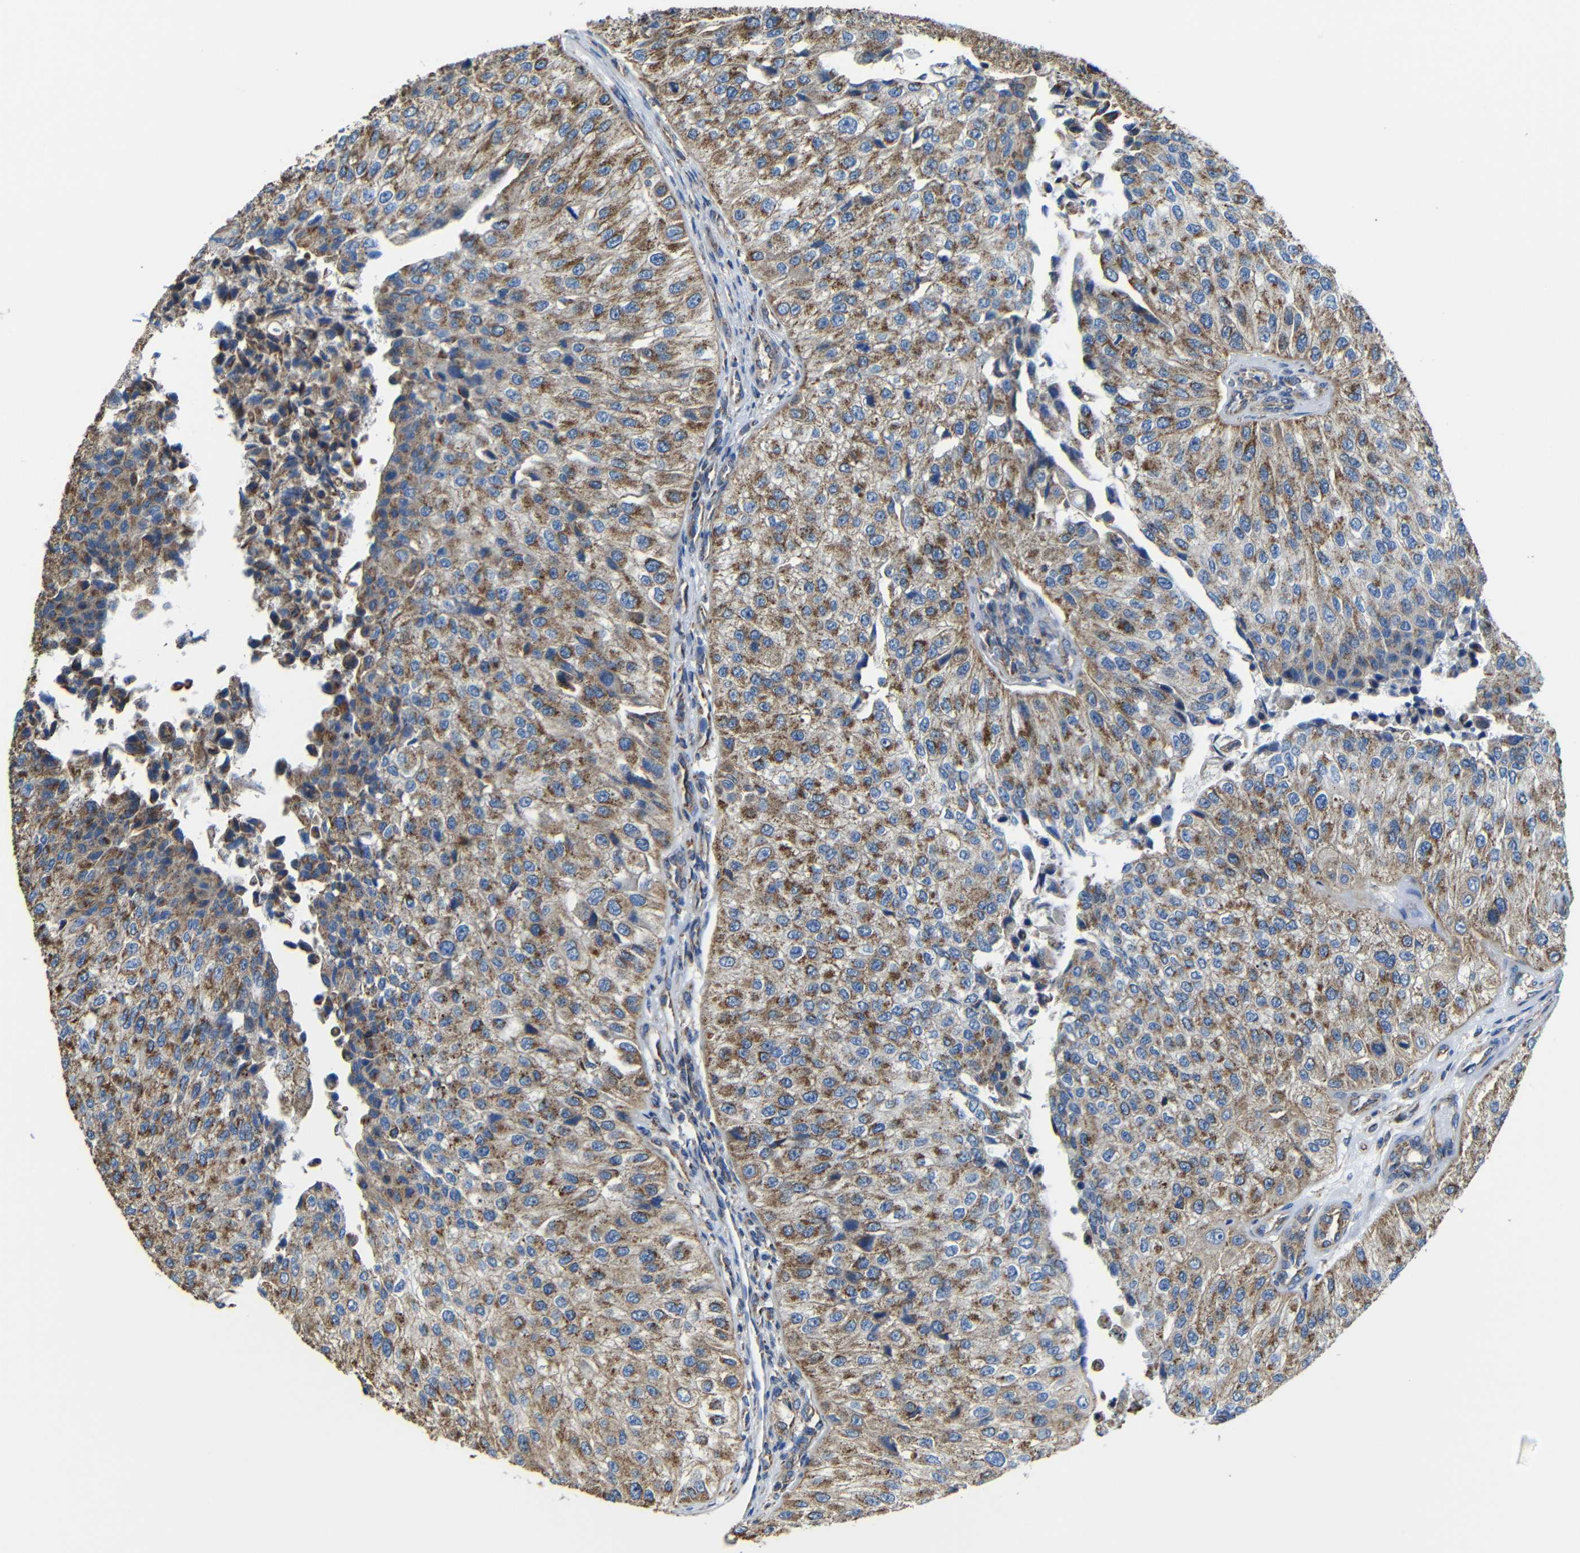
{"staining": {"intensity": "strong", "quantity": ">75%", "location": "cytoplasmic/membranous"}, "tissue": "urothelial cancer", "cell_type": "Tumor cells", "image_type": "cancer", "snomed": [{"axis": "morphology", "description": "Urothelial carcinoma, High grade"}, {"axis": "topography", "description": "Kidney"}, {"axis": "topography", "description": "Urinary bladder"}], "caption": "Urothelial cancer stained with DAB IHC reveals high levels of strong cytoplasmic/membranous positivity in approximately >75% of tumor cells. The staining was performed using DAB (3,3'-diaminobenzidine) to visualize the protein expression in brown, while the nuclei were stained in blue with hematoxylin (Magnification: 20x).", "gene": "INTS6L", "patient": {"sex": "male", "age": 77}}